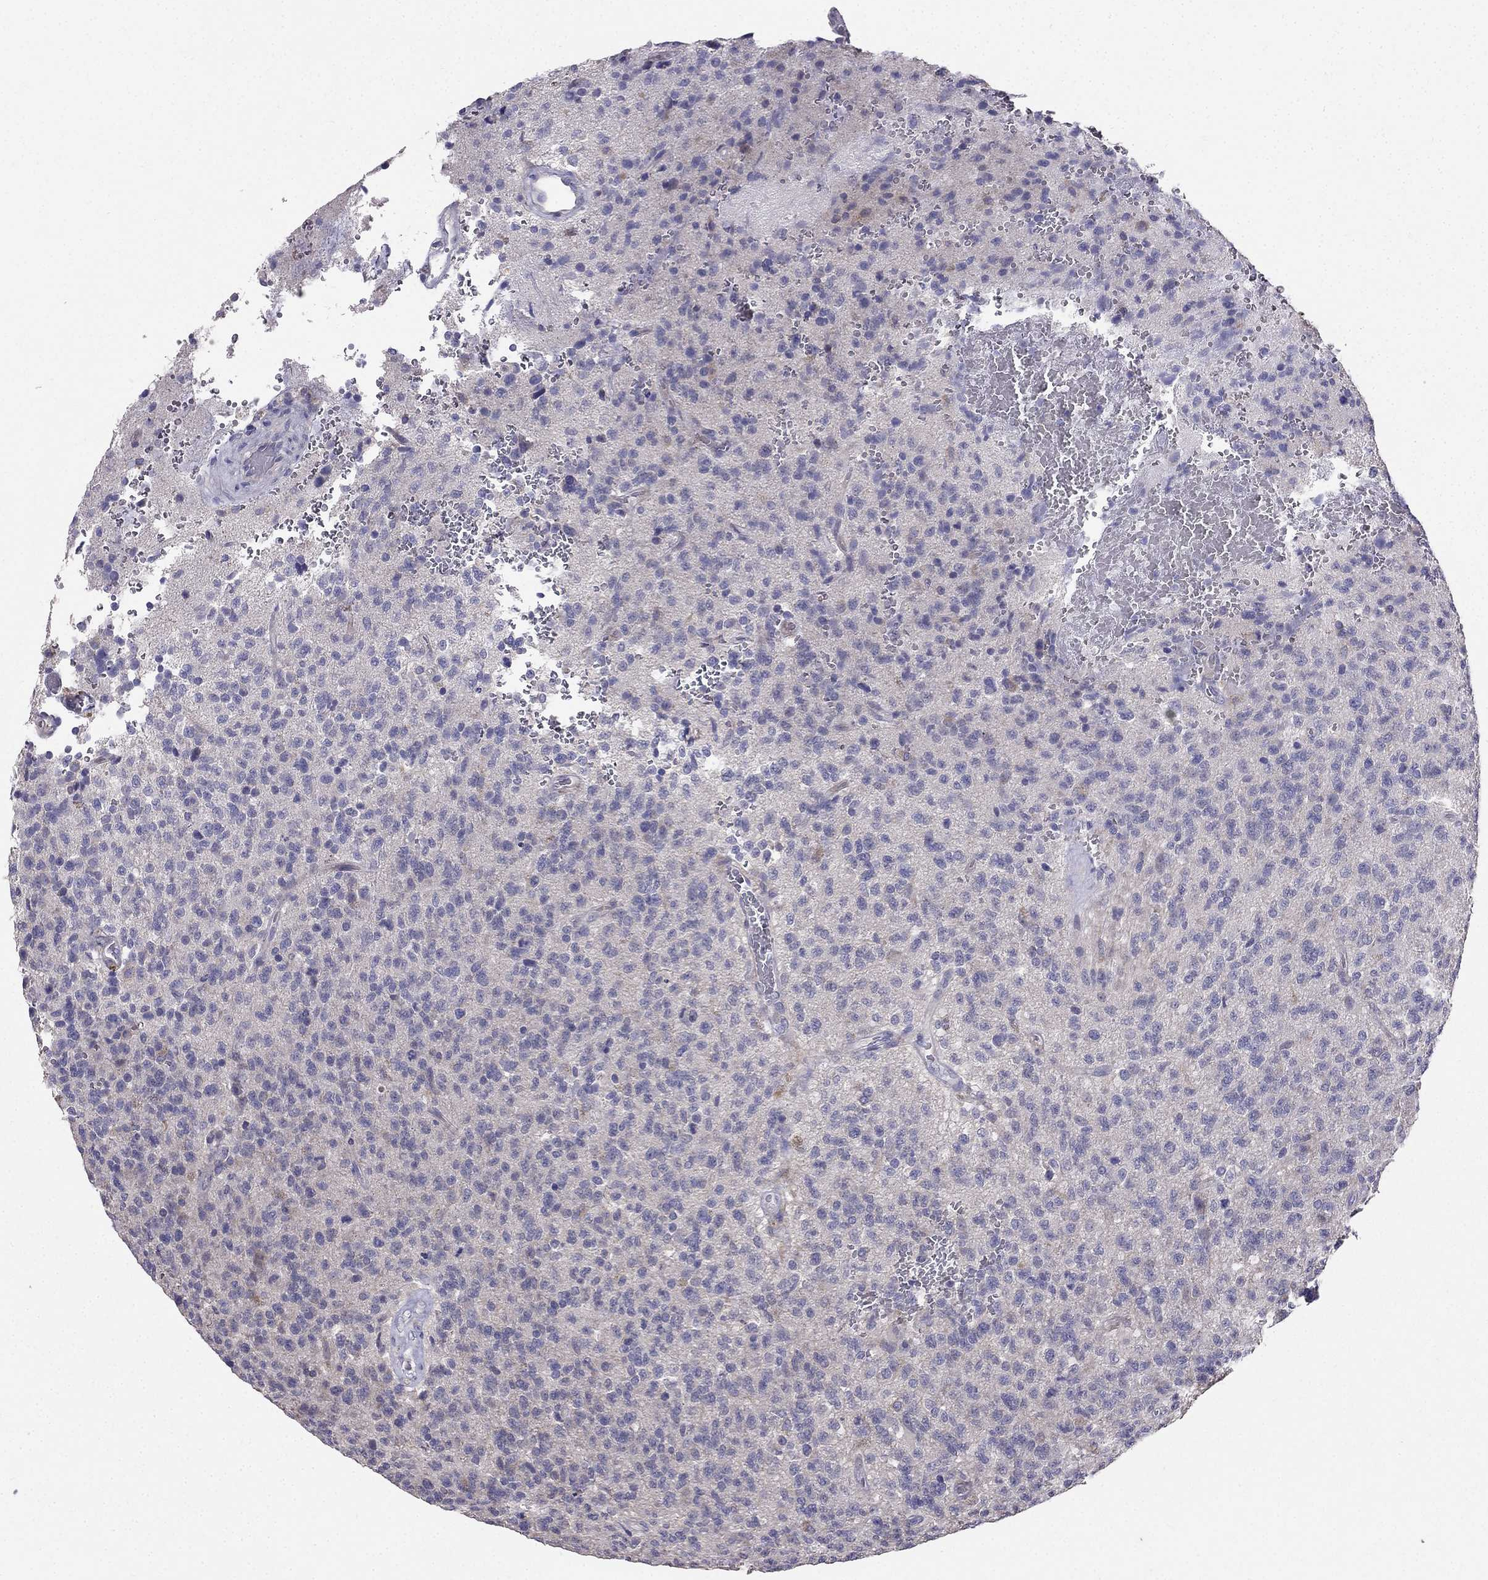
{"staining": {"intensity": "negative", "quantity": "none", "location": "none"}, "tissue": "glioma", "cell_type": "Tumor cells", "image_type": "cancer", "snomed": [{"axis": "morphology", "description": "Glioma, malignant, High grade"}, {"axis": "topography", "description": "Brain"}], "caption": "IHC of human glioma demonstrates no positivity in tumor cells. (Immunohistochemistry, brightfield microscopy, high magnification).", "gene": "AS3MT", "patient": {"sex": "male", "age": 56}}